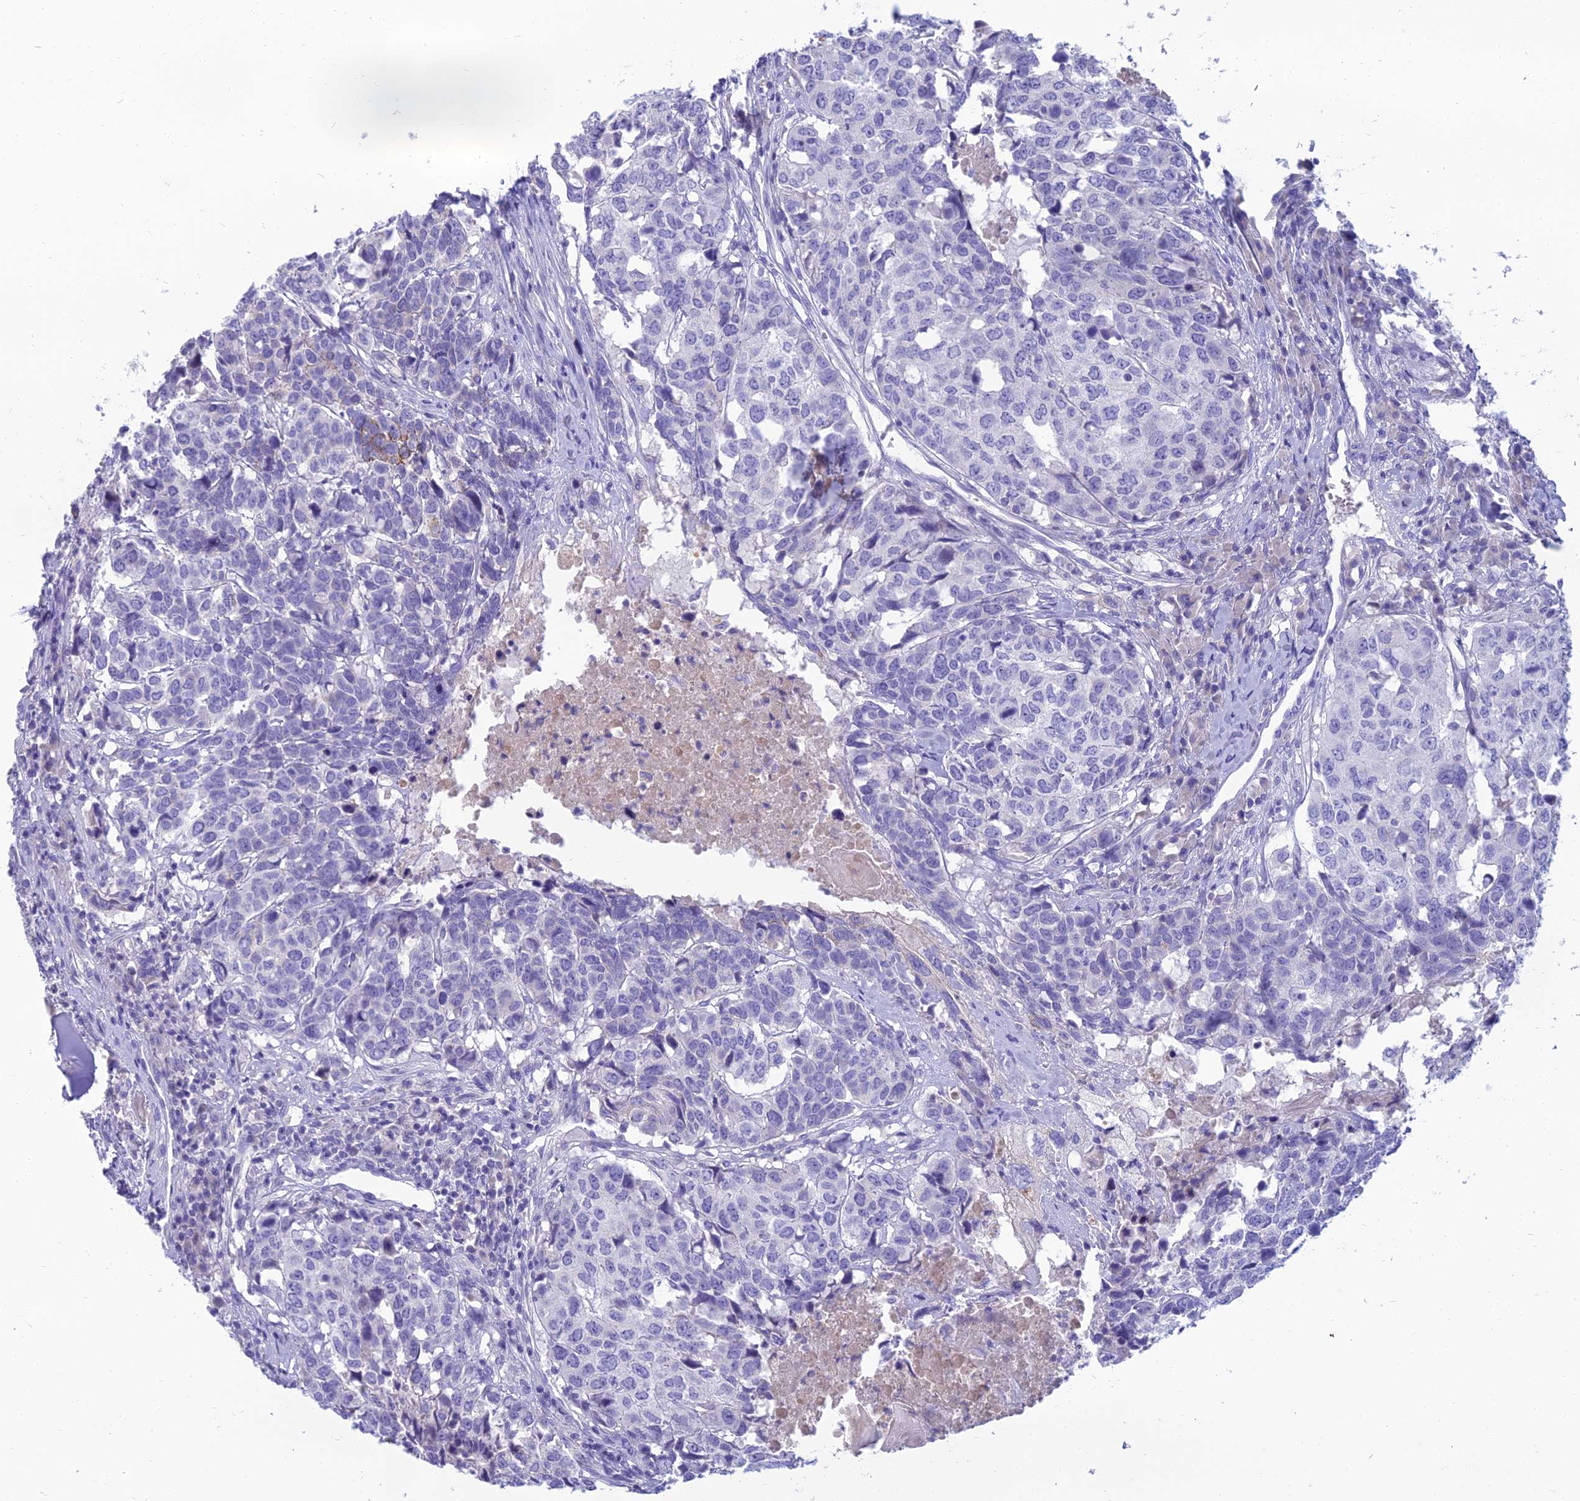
{"staining": {"intensity": "negative", "quantity": "none", "location": "none"}, "tissue": "head and neck cancer", "cell_type": "Tumor cells", "image_type": "cancer", "snomed": [{"axis": "morphology", "description": "Squamous cell carcinoma, NOS"}, {"axis": "topography", "description": "Head-Neck"}], "caption": "An immunohistochemistry (IHC) photomicrograph of head and neck cancer (squamous cell carcinoma) is shown. There is no staining in tumor cells of head and neck cancer (squamous cell carcinoma).", "gene": "SPTLC3", "patient": {"sex": "male", "age": 66}}